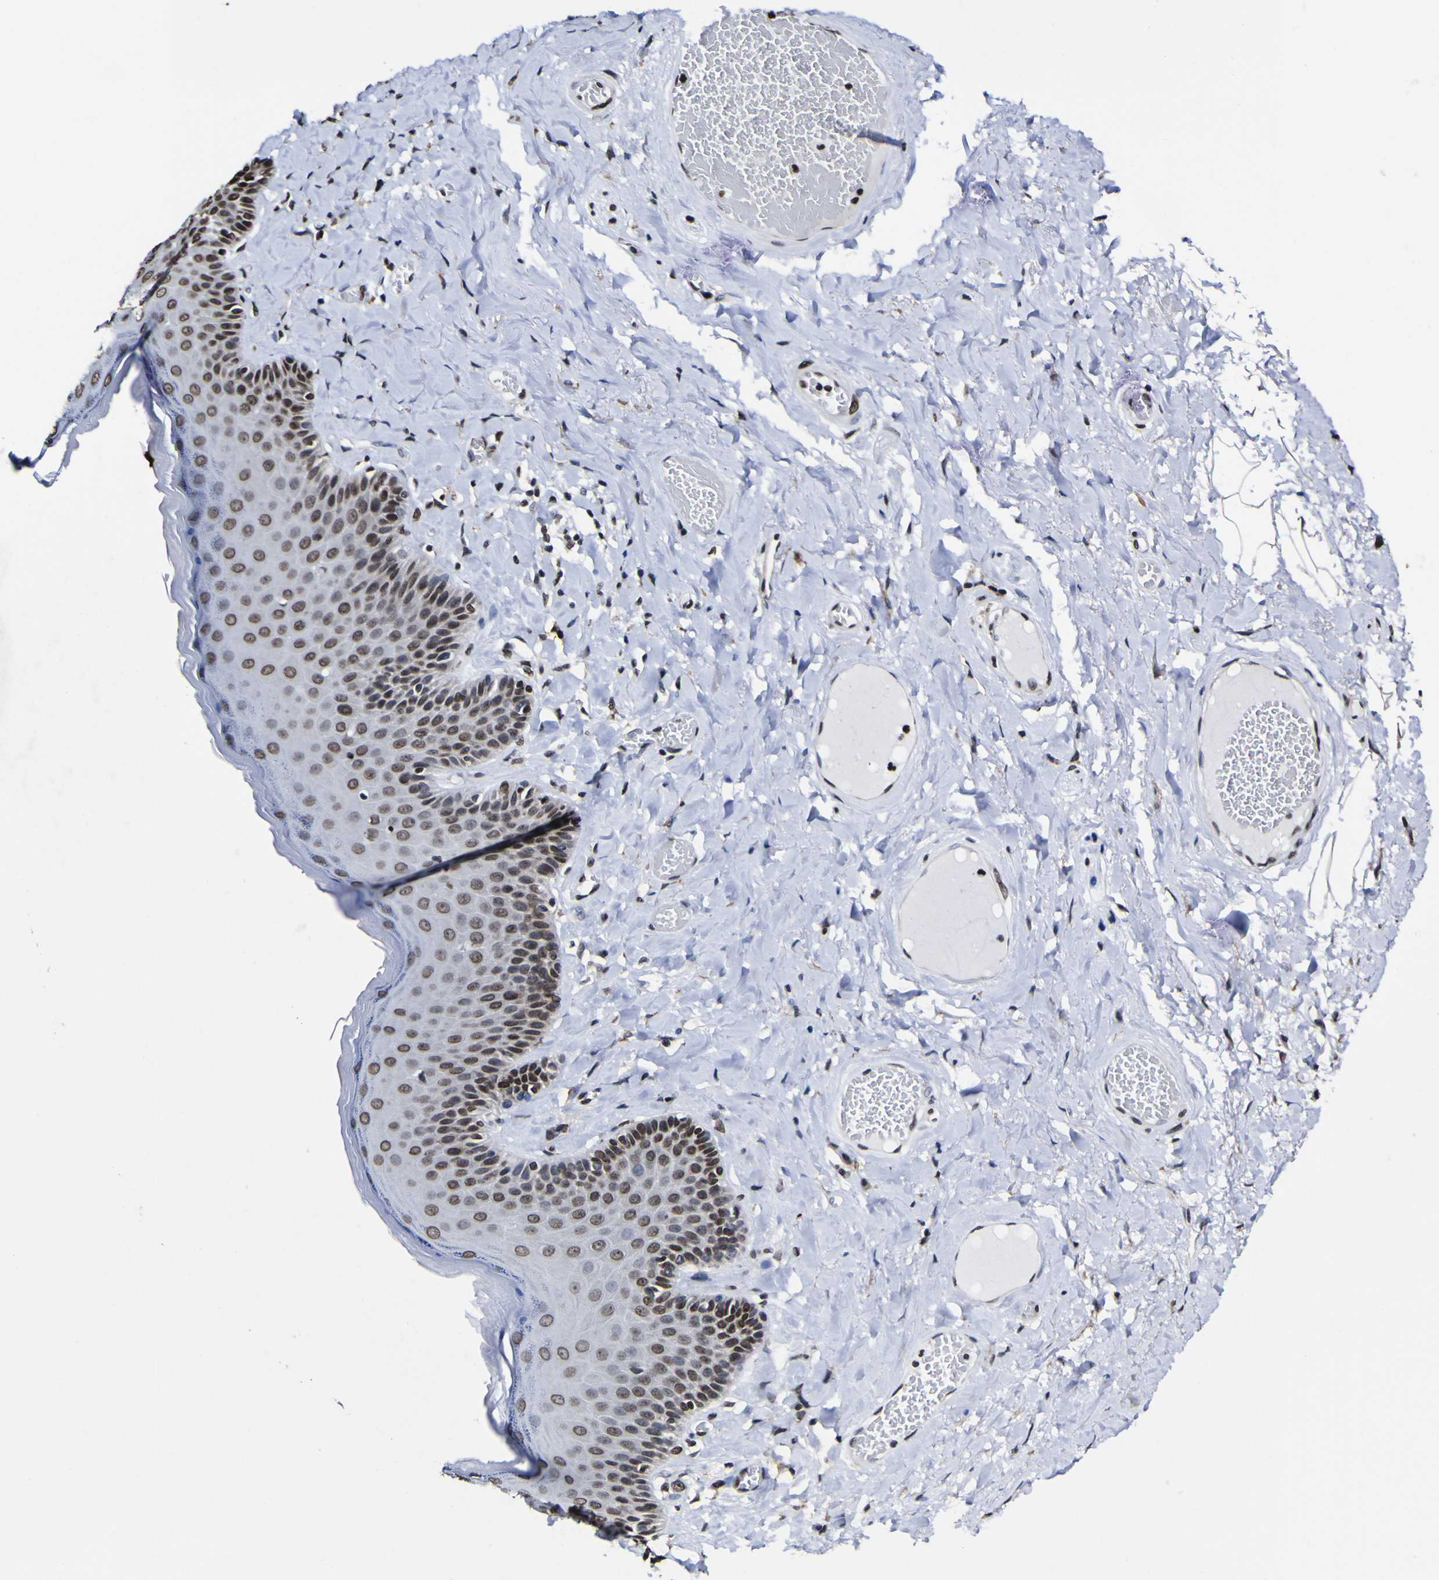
{"staining": {"intensity": "strong", "quantity": ">75%", "location": "nuclear"}, "tissue": "skin", "cell_type": "Epidermal cells", "image_type": "normal", "snomed": [{"axis": "morphology", "description": "Normal tissue, NOS"}, {"axis": "topography", "description": "Anal"}], "caption": "Skin stained with immunohistochemistry (IHC) reveals strong nuclear expression in approximately >75% of epidermal cells.", "gene": "PIAS1", "patient": {"sex": "male", "age": 69}}